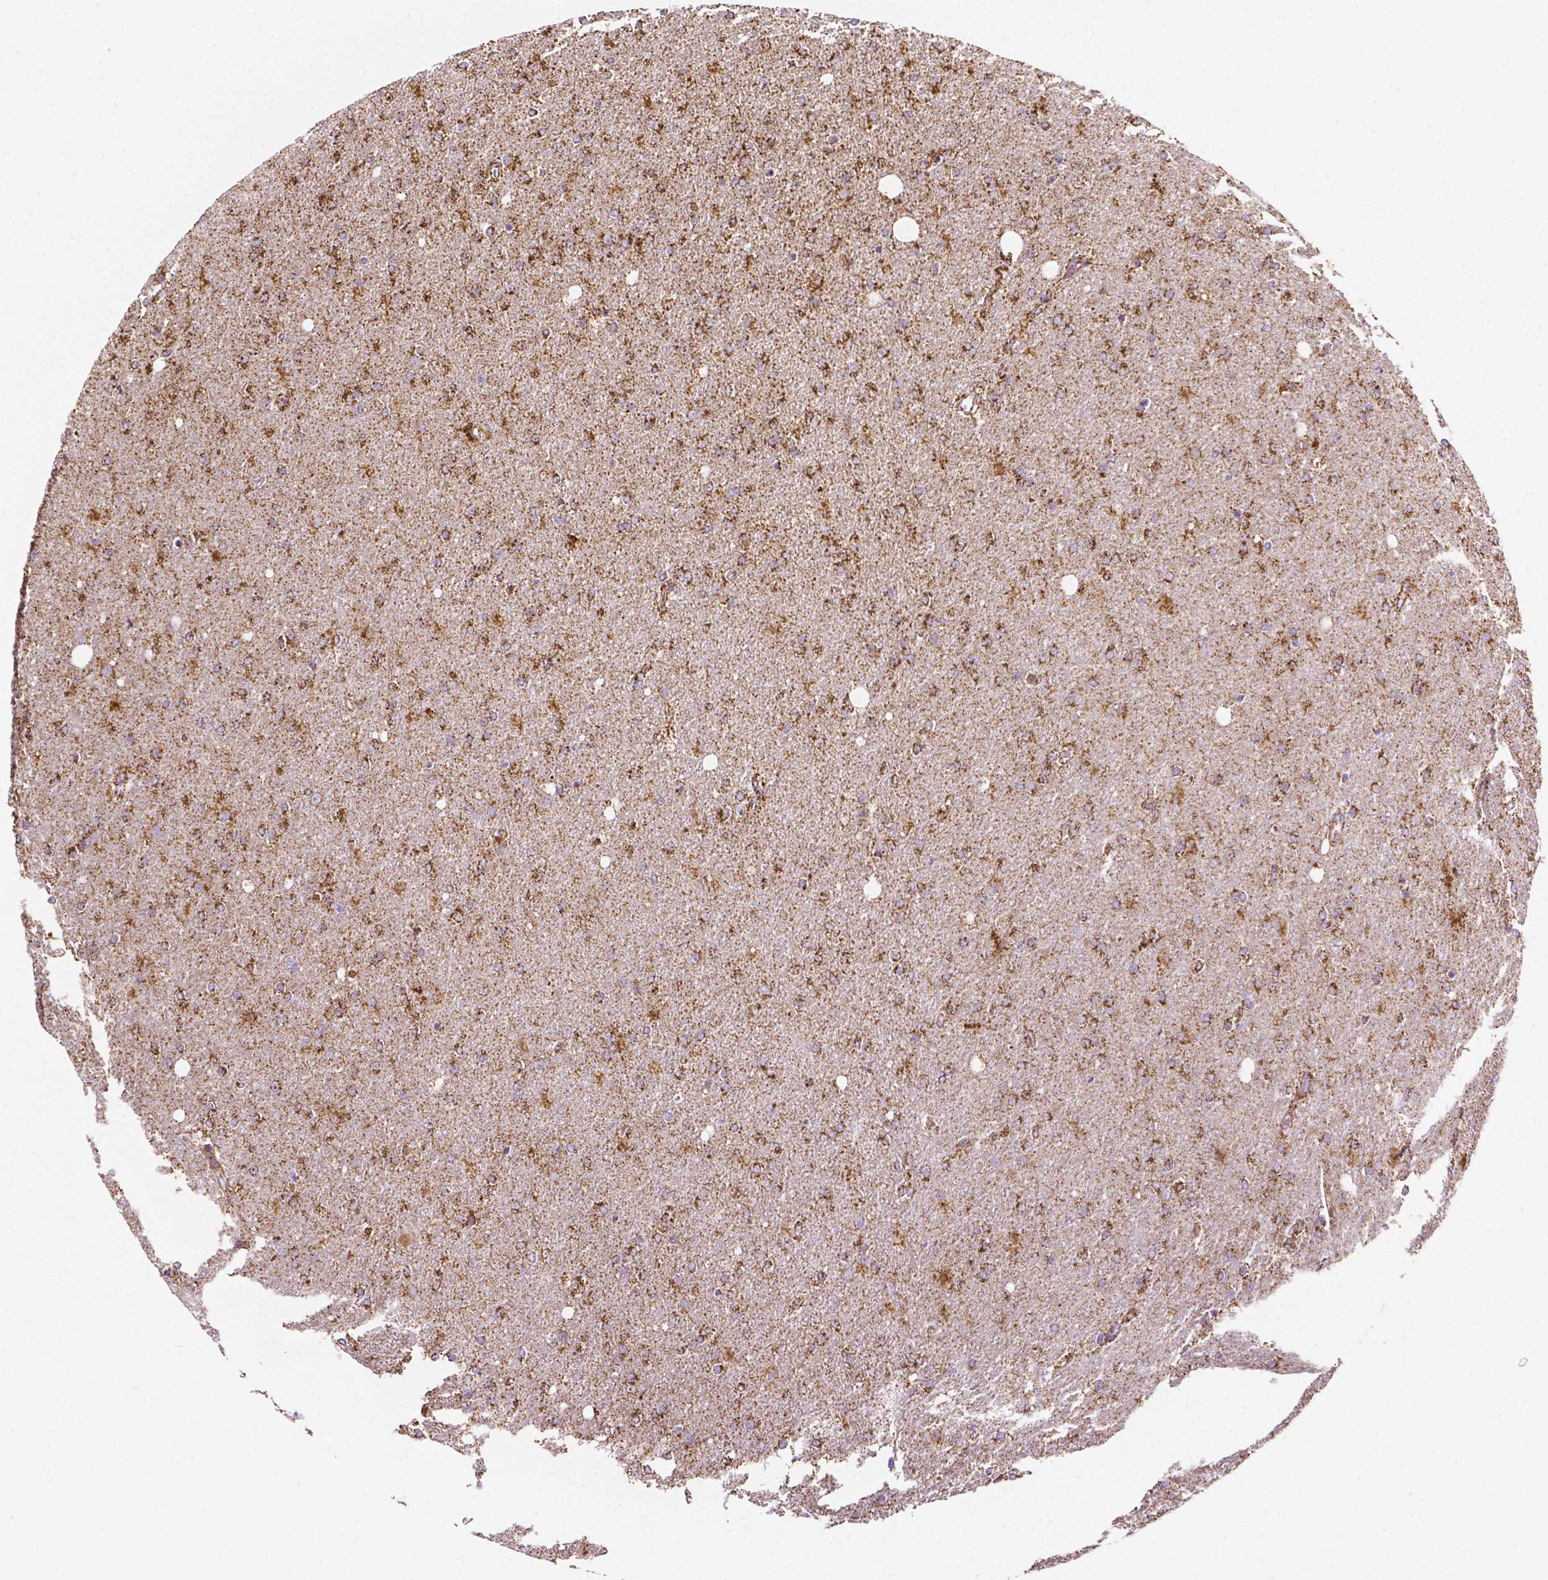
{"staining": {"intensity": "strong", "quantity": "25%-75%", "location": "cytoplasmic/membranous"}, "tissue": "glioma", "cell_type": "Tumor cells", "image_type": "cancer", "snomed": [{"axis": "morphology", "description": "Glioma, malignant, High grade"}, {"axis": "topography", "description": "Cerebral cortex"}], "caption": "The micrograph demonstrates a brown stain indicating the presence of a protein in the cytoplasmic/membranous of tumor cells in high-grade glioma (malignant).", "gene": "RMDN3", "patient": {"sex": "male", "age": 70}}